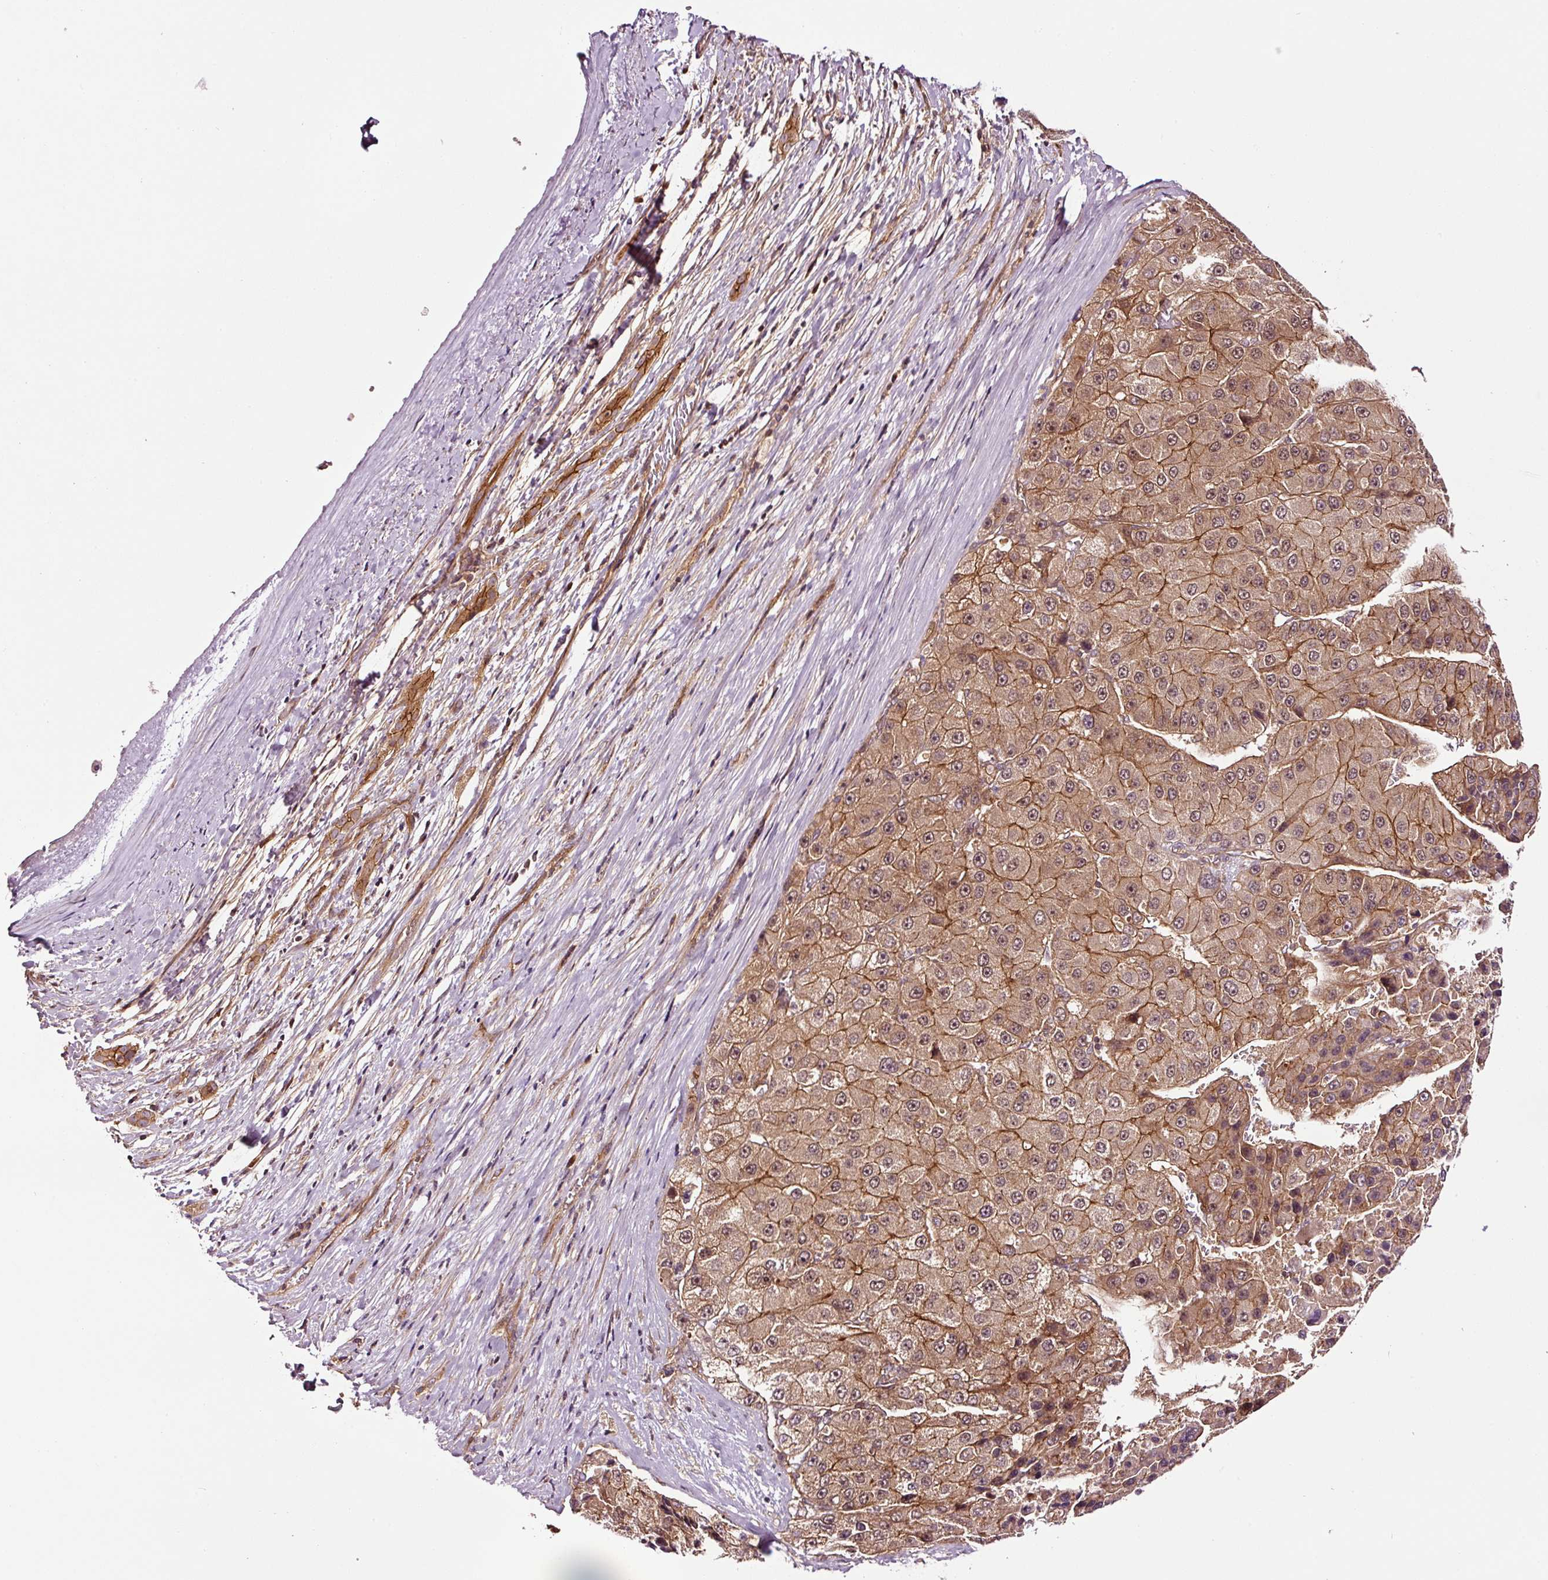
{"staining": {"intensity": "moderate", "quantity": ">75%", "location": "cytoplasmic/membranous"}, "tissue": "liver cancer", "cell_type": "Tumor cells", "image_type": "cancer", "snomed": [{"axis": "morphology", "description": "Carcinoma, Hepatocellular, NOS"}, {"axis": "topography", "description": "Liver"}], "caption": "High-magnification brightfield microscopy of liver cancer stained with DAB (3,3'-diaminobenzidine) (brown) and counterstained with hematoxylin (blue). tumor cells exhibit moderate cytoplasmic/membranous staining is seen in approximately>75% of cells.", "gene": "METAP1", "patient": {"sex": "female", "age": 73}}